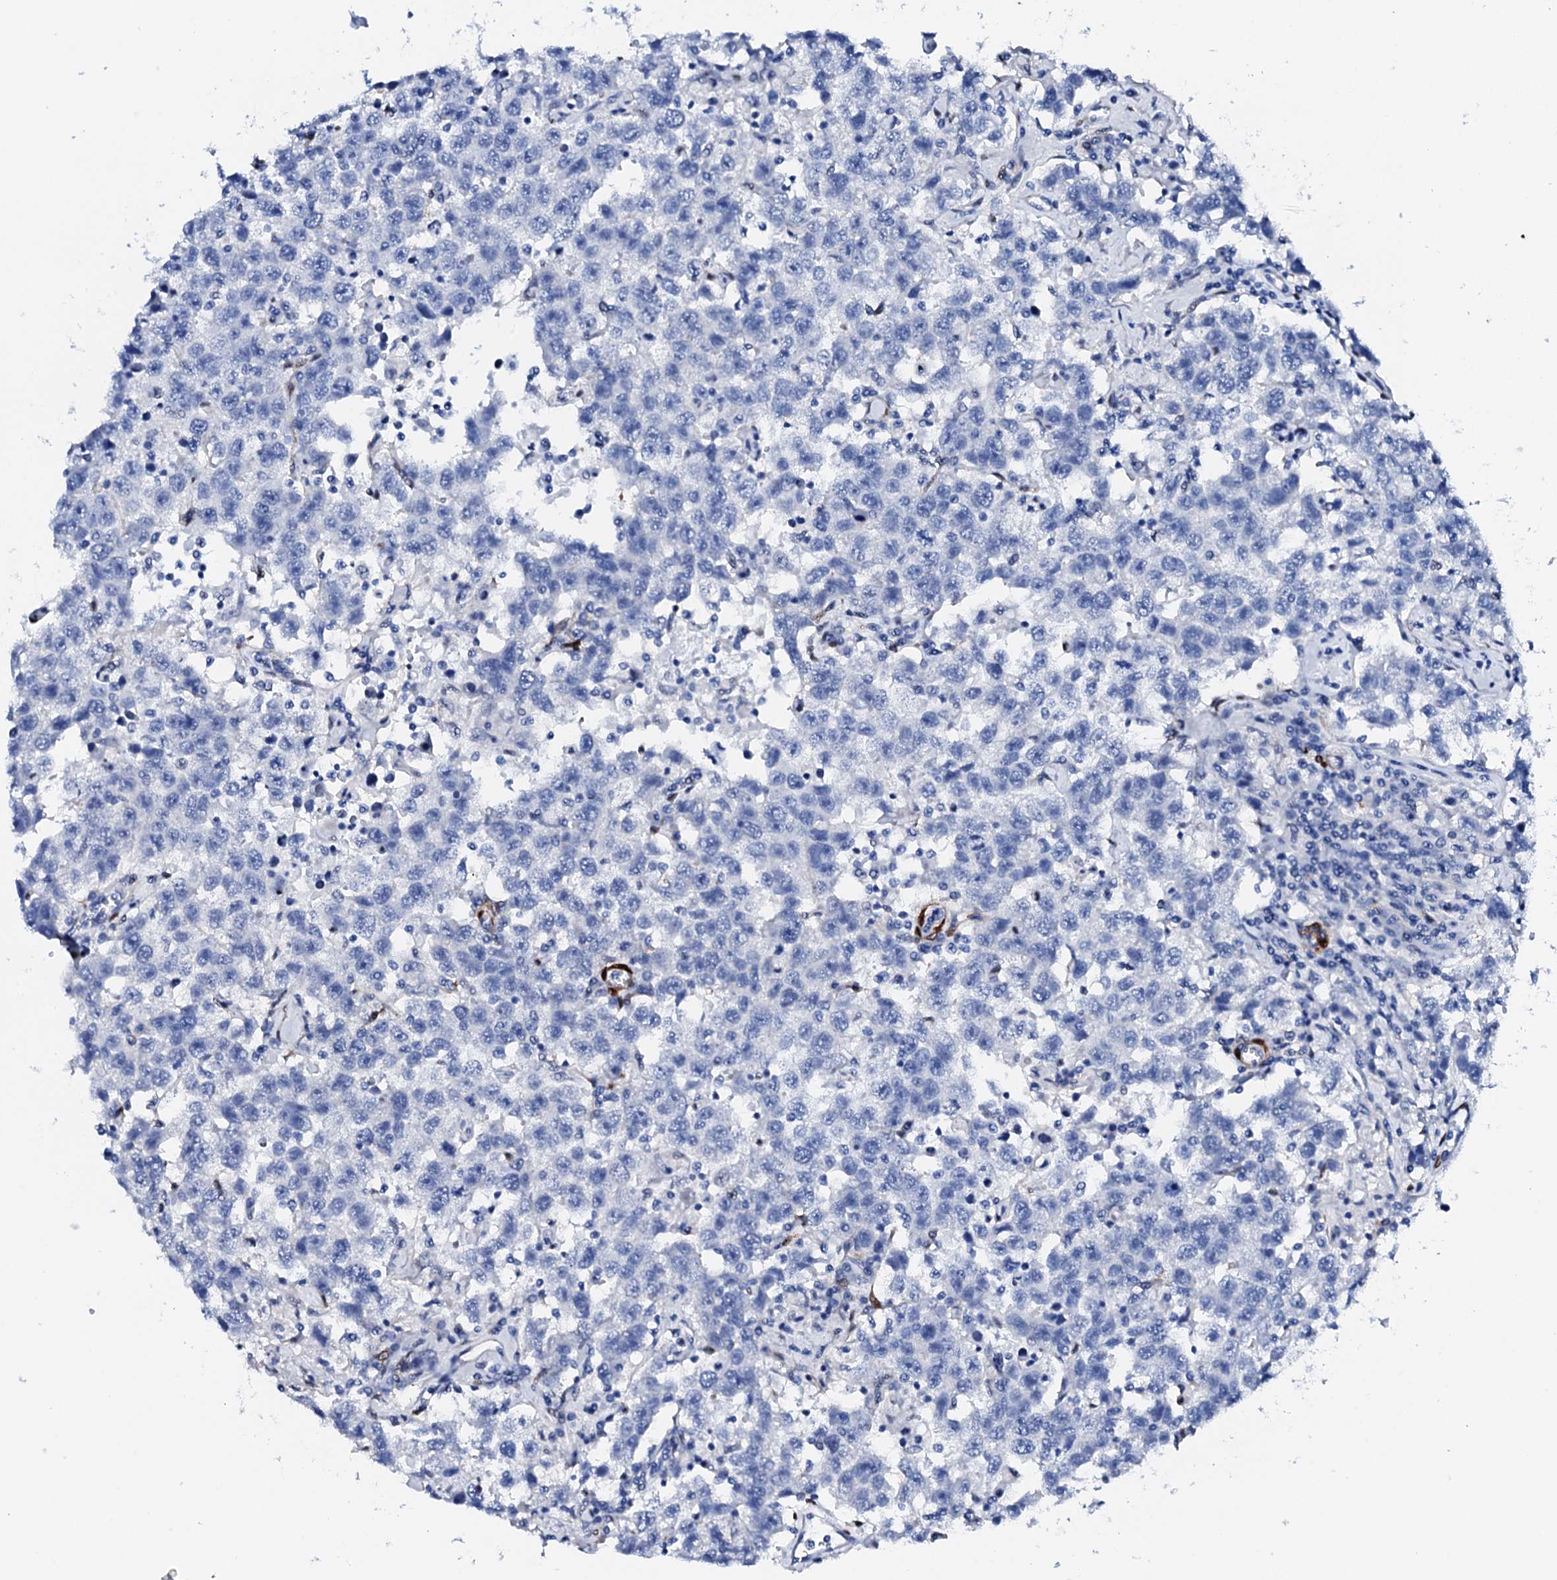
{"staining": {"intensity": "negative", "quantity": "none", "location": "none"}, "tissue": "testis cancer", "cell_type": "Tumor cells", "image_type": "cancer", "snomed": [{"axis": "morphology", "description": "Seminoma, NOS"}, {"axis": "topography", "description": "Testis"}], "caption": "Testis cancer was stained to show a protein in brown. There is no significant expression in tumor cells.", "gene": "NRIP2", "patient": {"sex": "male", "age": 41}}